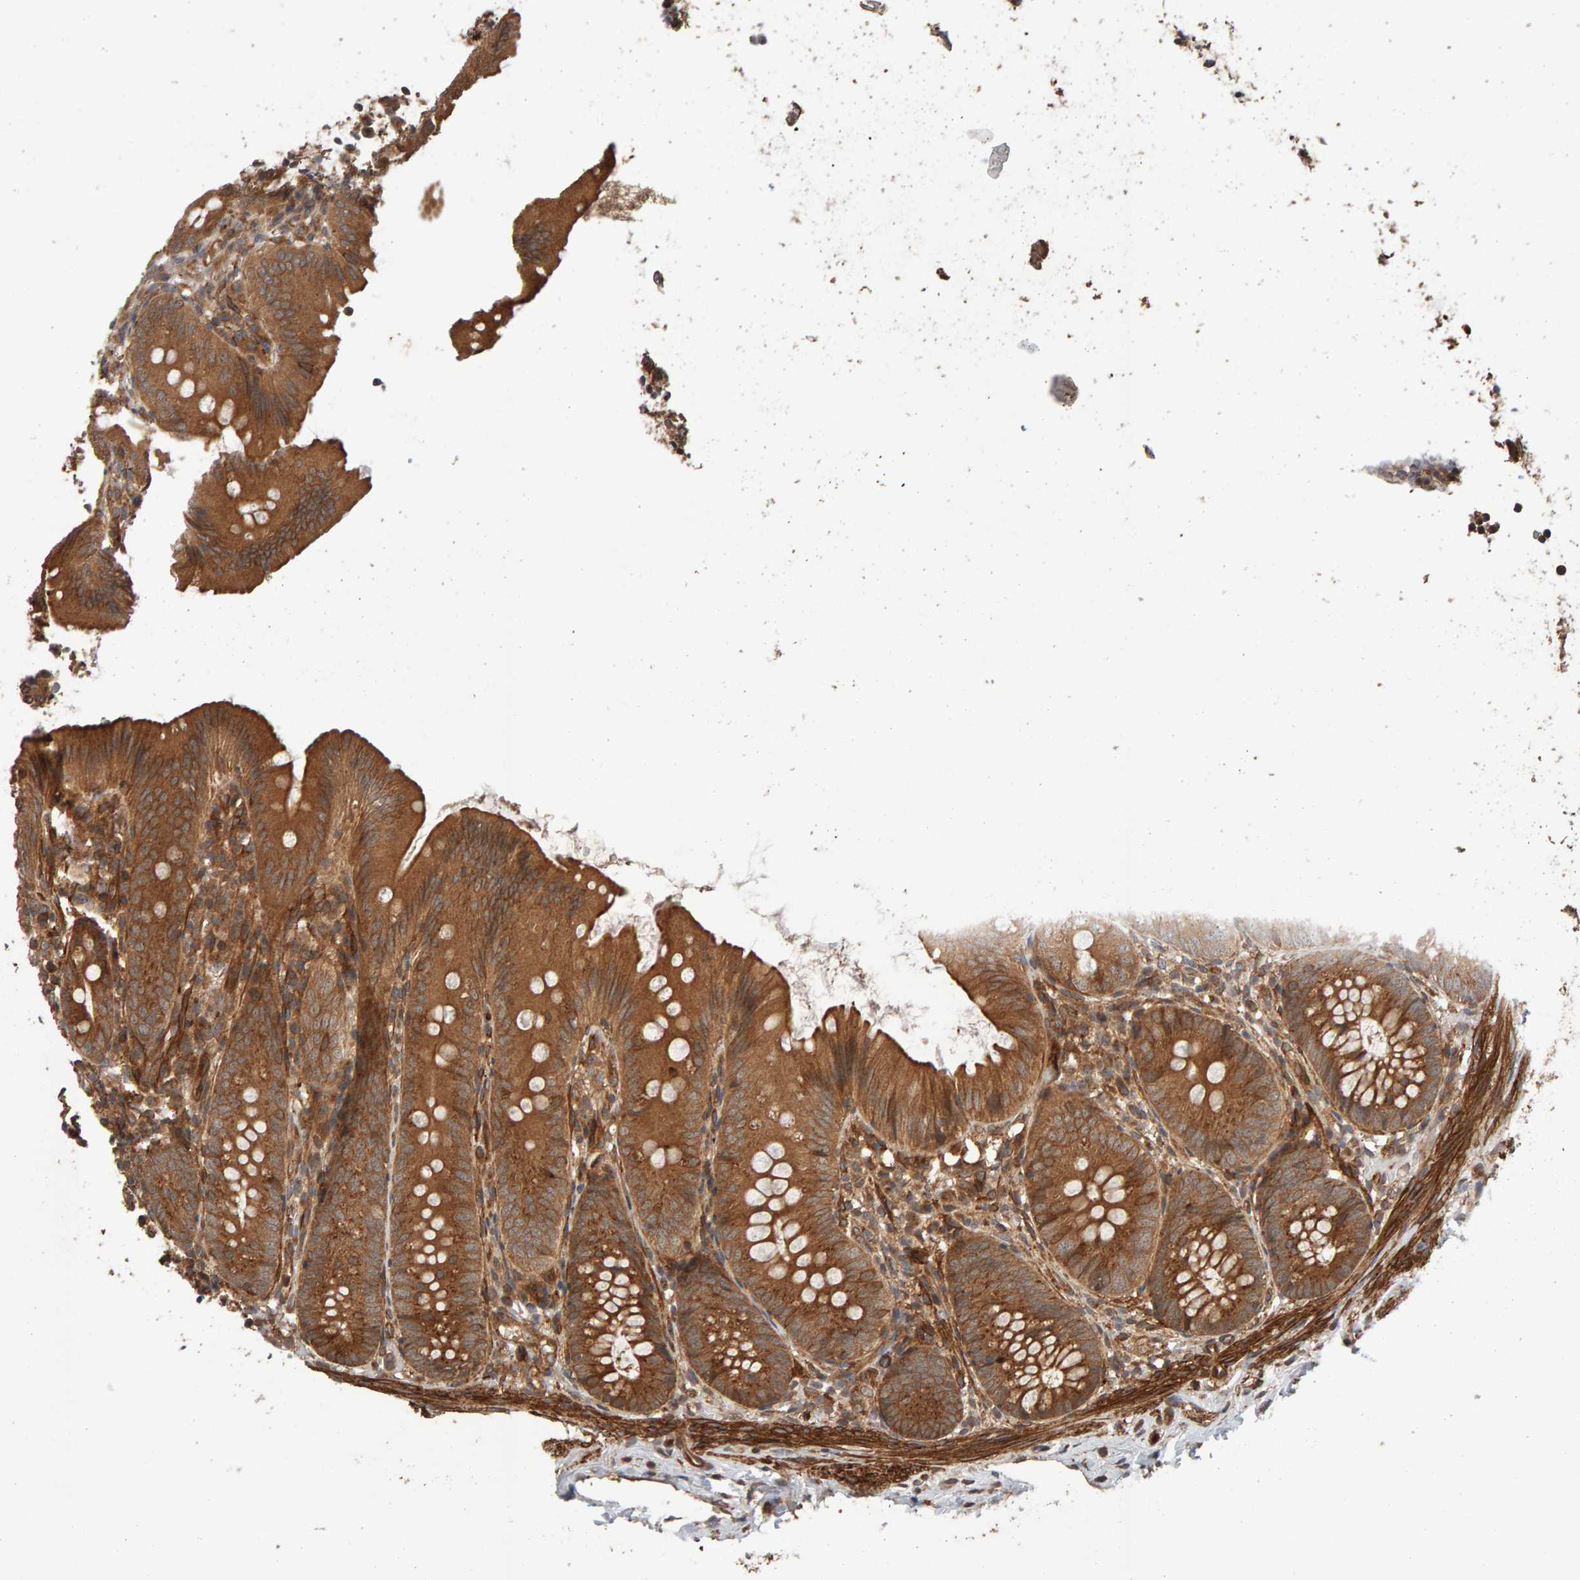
{"staining": {"intensity": "moderate", "quantity": ">75%", "location": "cytoplasmic/membranous"}, "tissue": "appendix", "cell_type": "Glandular cells", "image_type": "normal", "snomed": [{"axis": "morphology", "description": "Normal tissue, NOS"}, {"axis": "topography", "description": "Appendix"}], "caption": "DAB immunohistochemical staining of unremarkable human appendix demonstrates moderate cytoplasmic/membranous protein positivity in about >75% of glandular cells. (Stains: DAB in brown, nuclei in blue, Microscopy: brightfield microscopy at high magnification).", "gene": "SYNRG", "patient": {"sex": "male", "age": 1}}